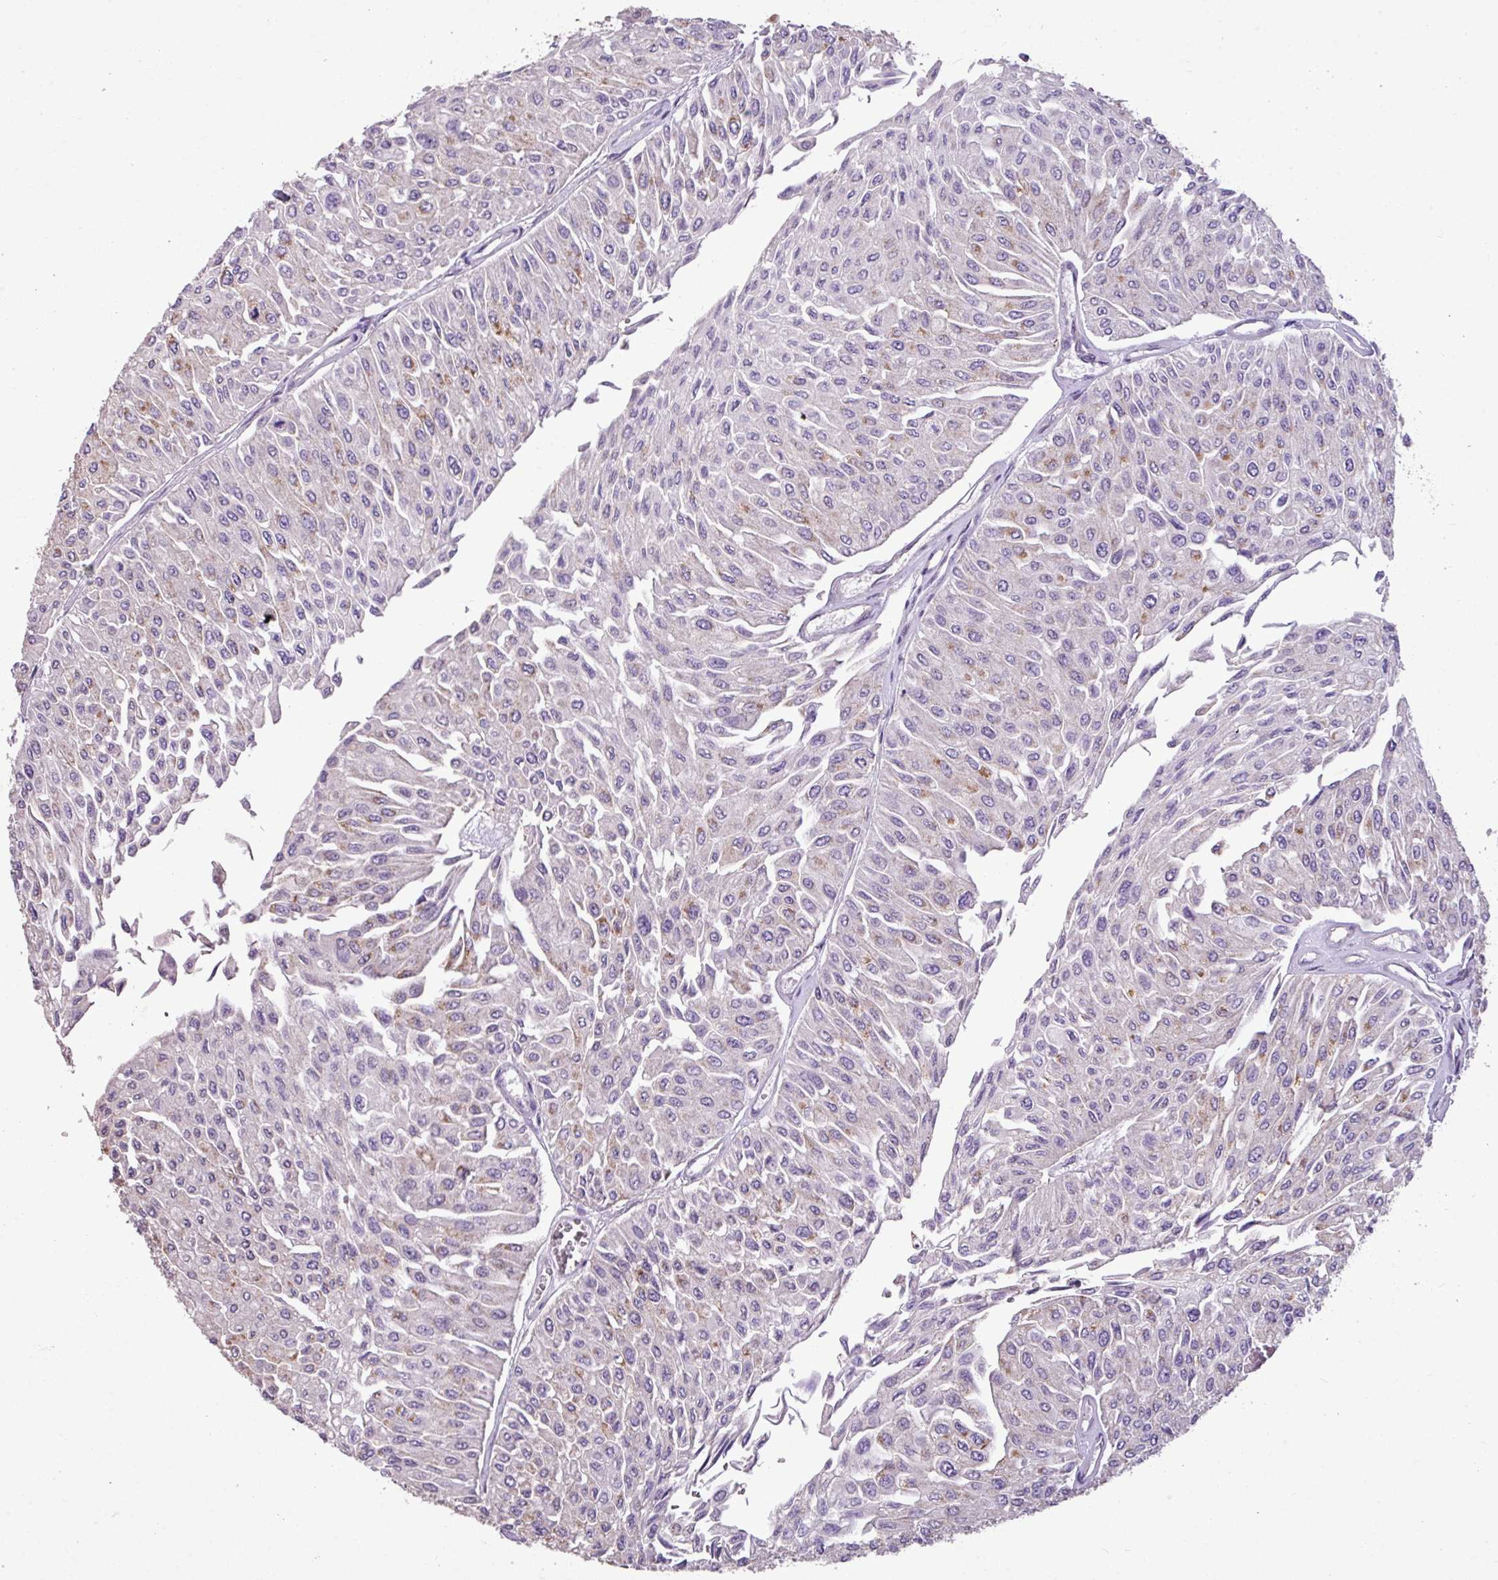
{"staining": {"intensity": "moderate", "quantity": "<25%", "location": "cytoplasmic/membranous"}, "tissue": "urothelial cancer", "cell_type": "Tumor cells", "image_type": "cancer", "snomed": [{"axis": "morphology", "description": "Urothelial carcinoma, Low grade"}, {"axis": "topography", "description": "Urinary bladder"}], "caption": "Urothelial cancer stained with a brown dye displays moderate cytoplasmic/membranous positive positivity in approximately <25% of tumor cells.", "gene": "ALDH2", "patient": {"sex": "male", "age": 67}}